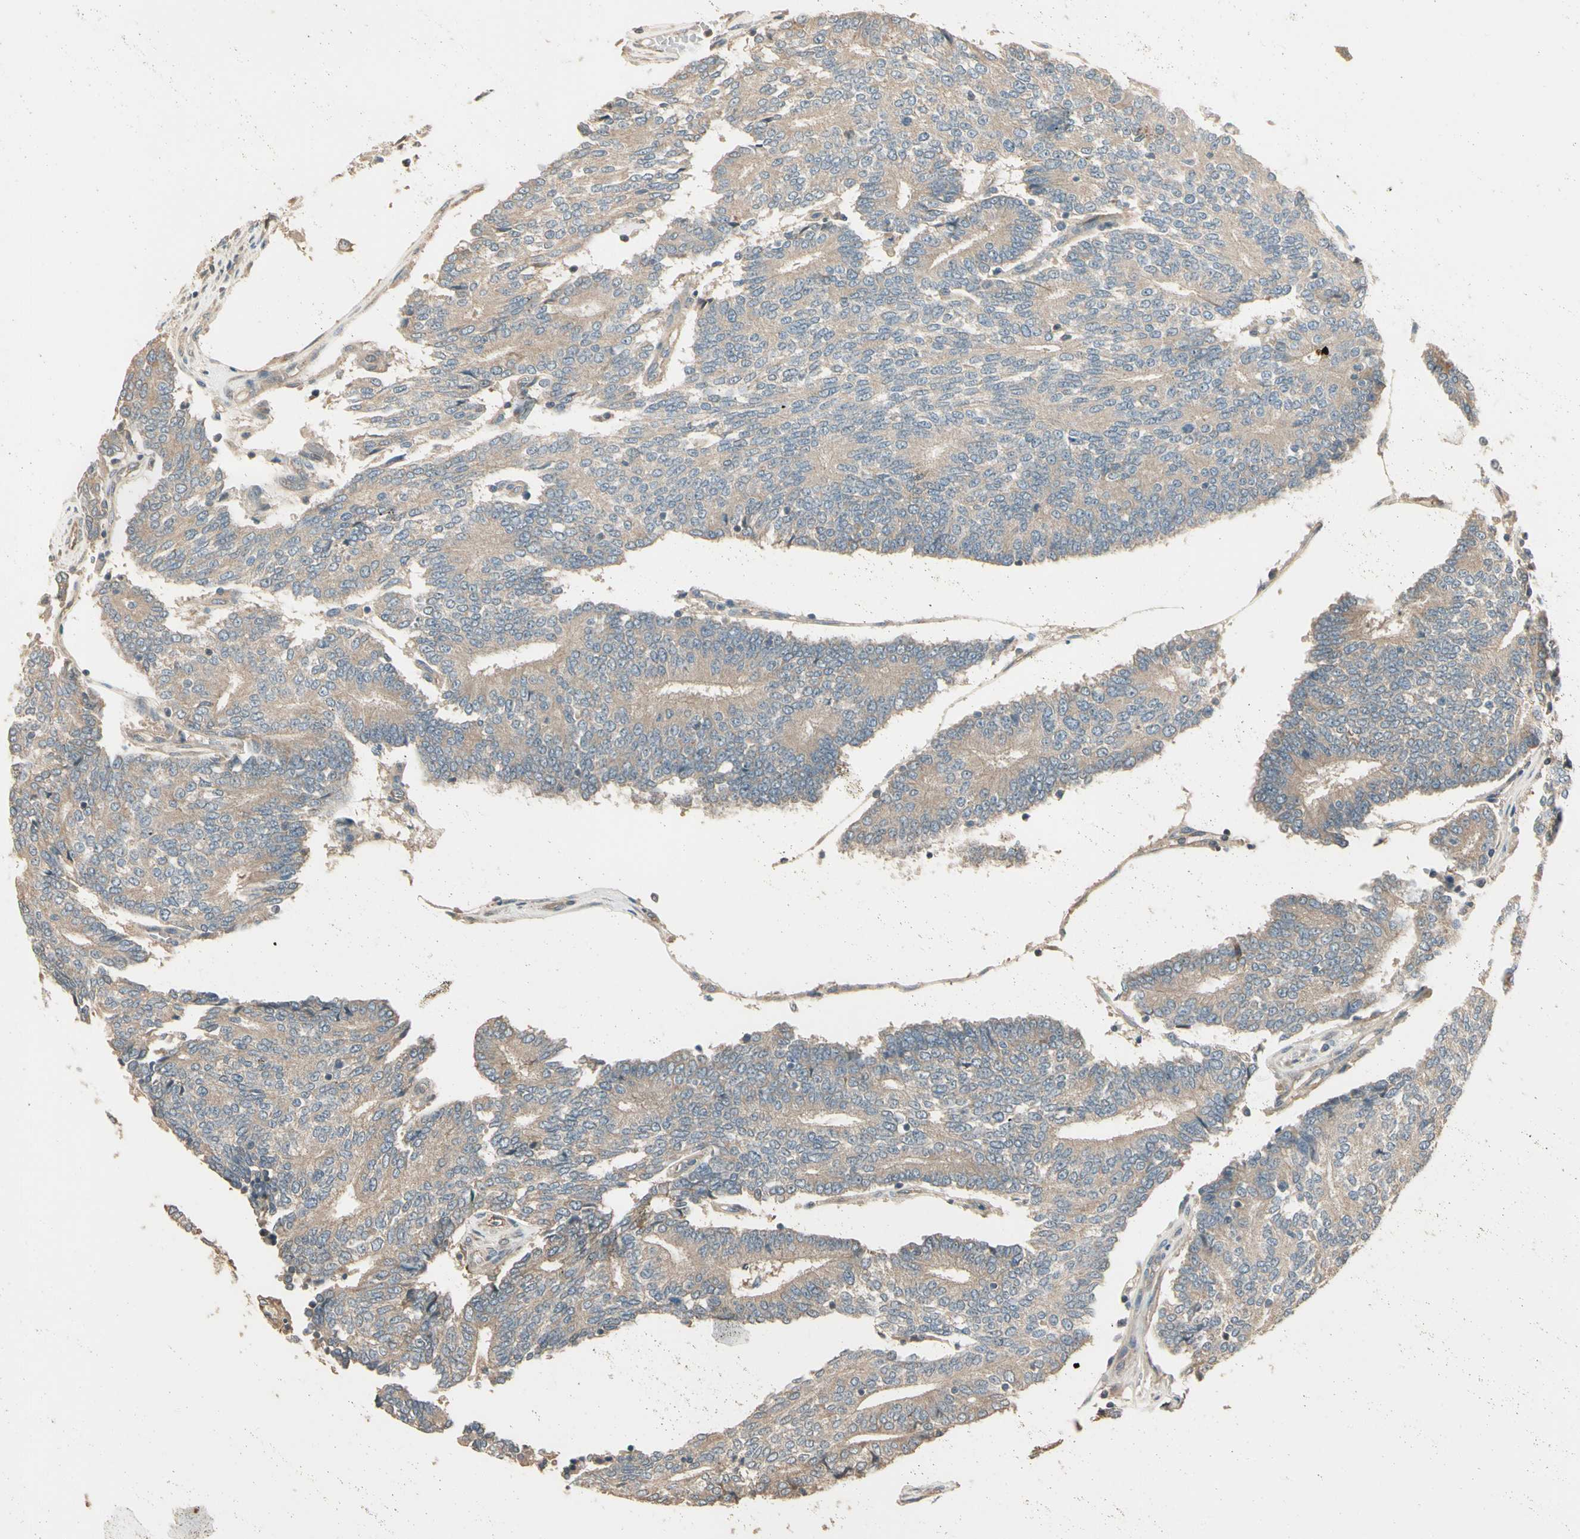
{"staining": {"intensity": "weak", "quantity": ">75%", "location": "cytoplasmic/membranous"}, "tissue": "prostate cancer", "cell_type": "Tumor cells", "image_type": "cancer", "snomed": [{"axis": "morphology", "description": "Adenocarcinoma, High grade"}, {"axis": "topography", "description": "Prostate"}], "caption": "Adenocarcinoma (high-grade) (prostate) was stained to show a protein in brown. There is low levels of weak cytoplasmic/membranous staining in approximately >75% of tumor cells. Using DAB (brown) and hematoxylin (blue) stains, captured at high magnification using brightfield microscopy.", "gene": "TNFRSF21", "patient": {"sex": "male", "age": 55}}